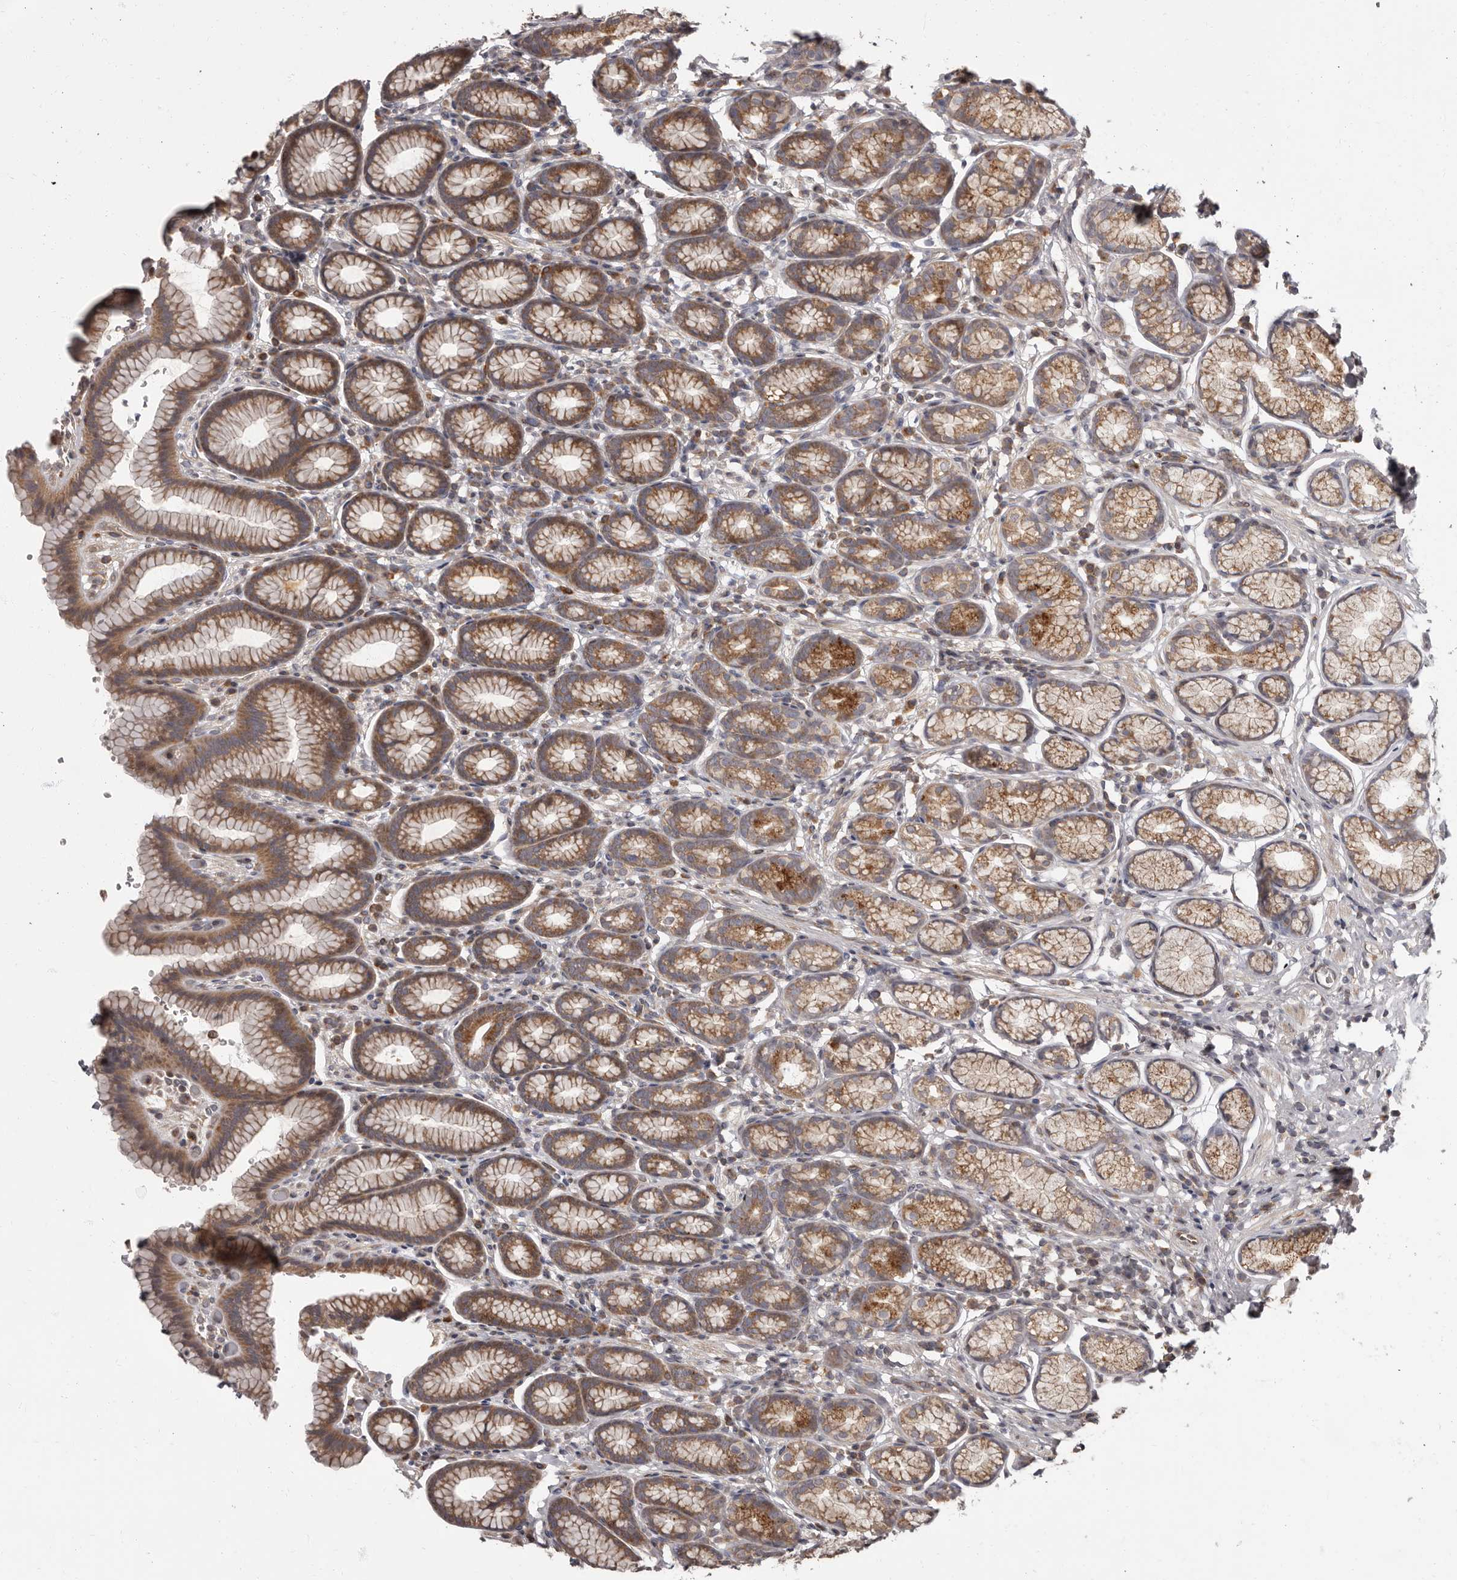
{"staining": {"intensity": "moderate", "quantity": ">75%", "location": "cytoplasmic/membranous"}, "tissue": "stomach", "cell_type": "Glandular cells", "image_type": "normal", "snomed": [{"axis": "morphology", "description": "Normal tissue, NOS"}, {"axis": "topography", "description": "Stomach"}], "caption": "Immunohistochemical staining of benign stomach exhibits moderate cytoplasmic/membranous protein positivity in approximately >75% of glandular cells.", "gene": "ADCY2", "patient": {"sex": "male", "age": 42}}